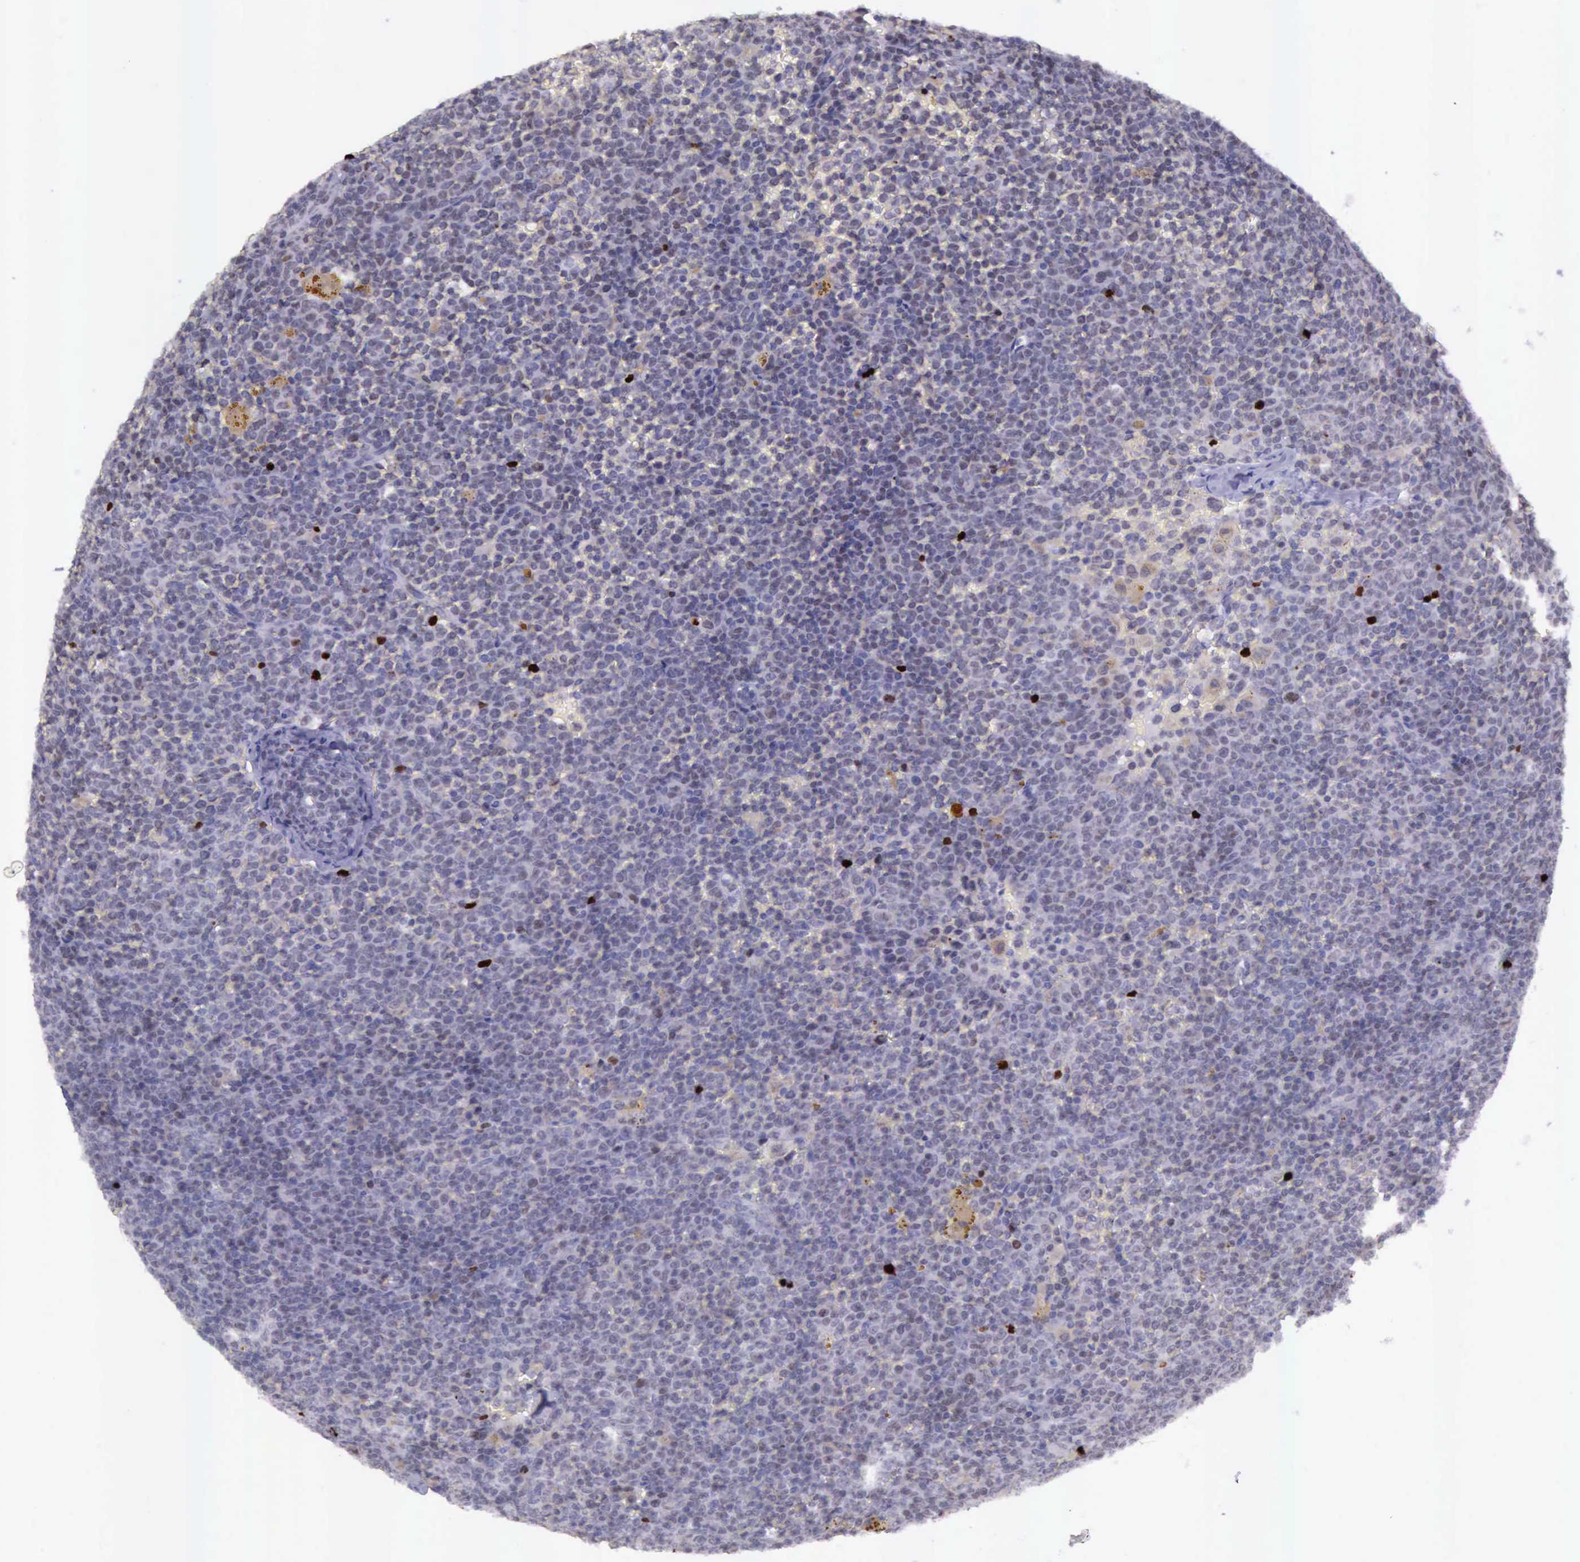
{"staining": {"intensity": "strong", "quantity": "<25%", "location": "nuclear"}, "tissue": "lymphoma", "cell_type": "Tumor cells", "image_type": "cancer", "snomed": [{"axis": "morphology", "description": "Malignant lymphoma, non-Hodgkin's type, Low grade"}, {"axis": "topography", "description": "Lymph node"}], "caption": "Immunohistochemistry micrograph of neoplastic tissue: human malignant lymphoma, non-Hodgkin's type (low-grade) stained using immunohistochemistry (IHC) demonstrates medium levels of strong protein expression localized specifically in the nuclear of tumor cells, appearing as a nuclear brown color.", "gene": "PARP1", "patient": {"sex": "male", "age": 50}}